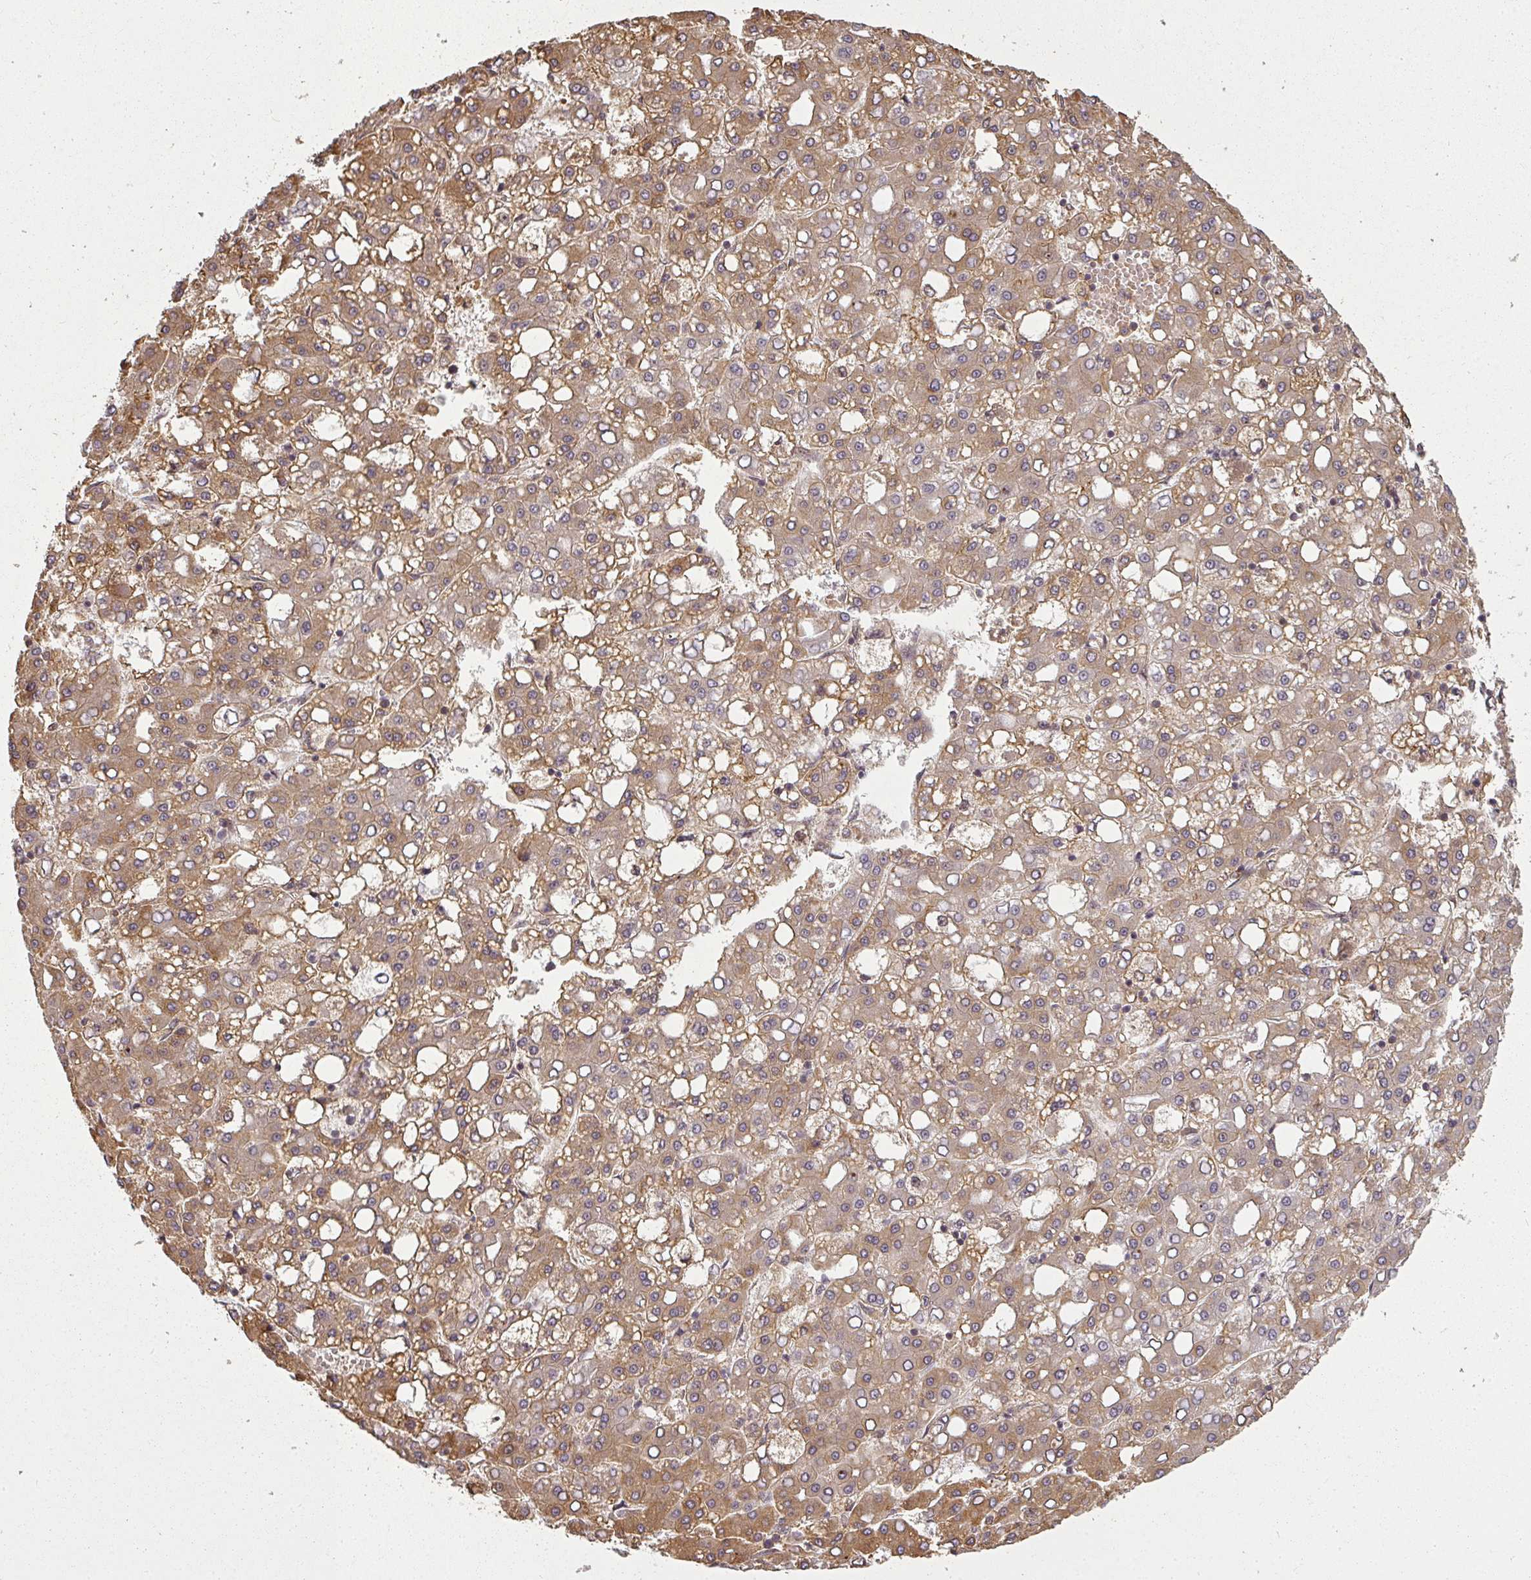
{"staining": {"intensity": "moderate", "quantity": ">75%", "location": "cytoplasmic/membranous"}, "tissue": "liver cancer", "cell_type": "Tumor cells", "image_type": "cancer", "snomed": [{"axis": "morphology", "description": "Carcinoma, Hepatocellular, NOS"}, {"axis": "topography", "description": "Liver"}], "caption": "This histopathology image shows immunohistochemistry staining of liver hepatocellular carcinoma, with medium moderate cytoplasmic/membranous expression in approximately >75% of tumor cells.", "gene": "PPP6R3", "patient": {"sex": "male", "age": 65}}